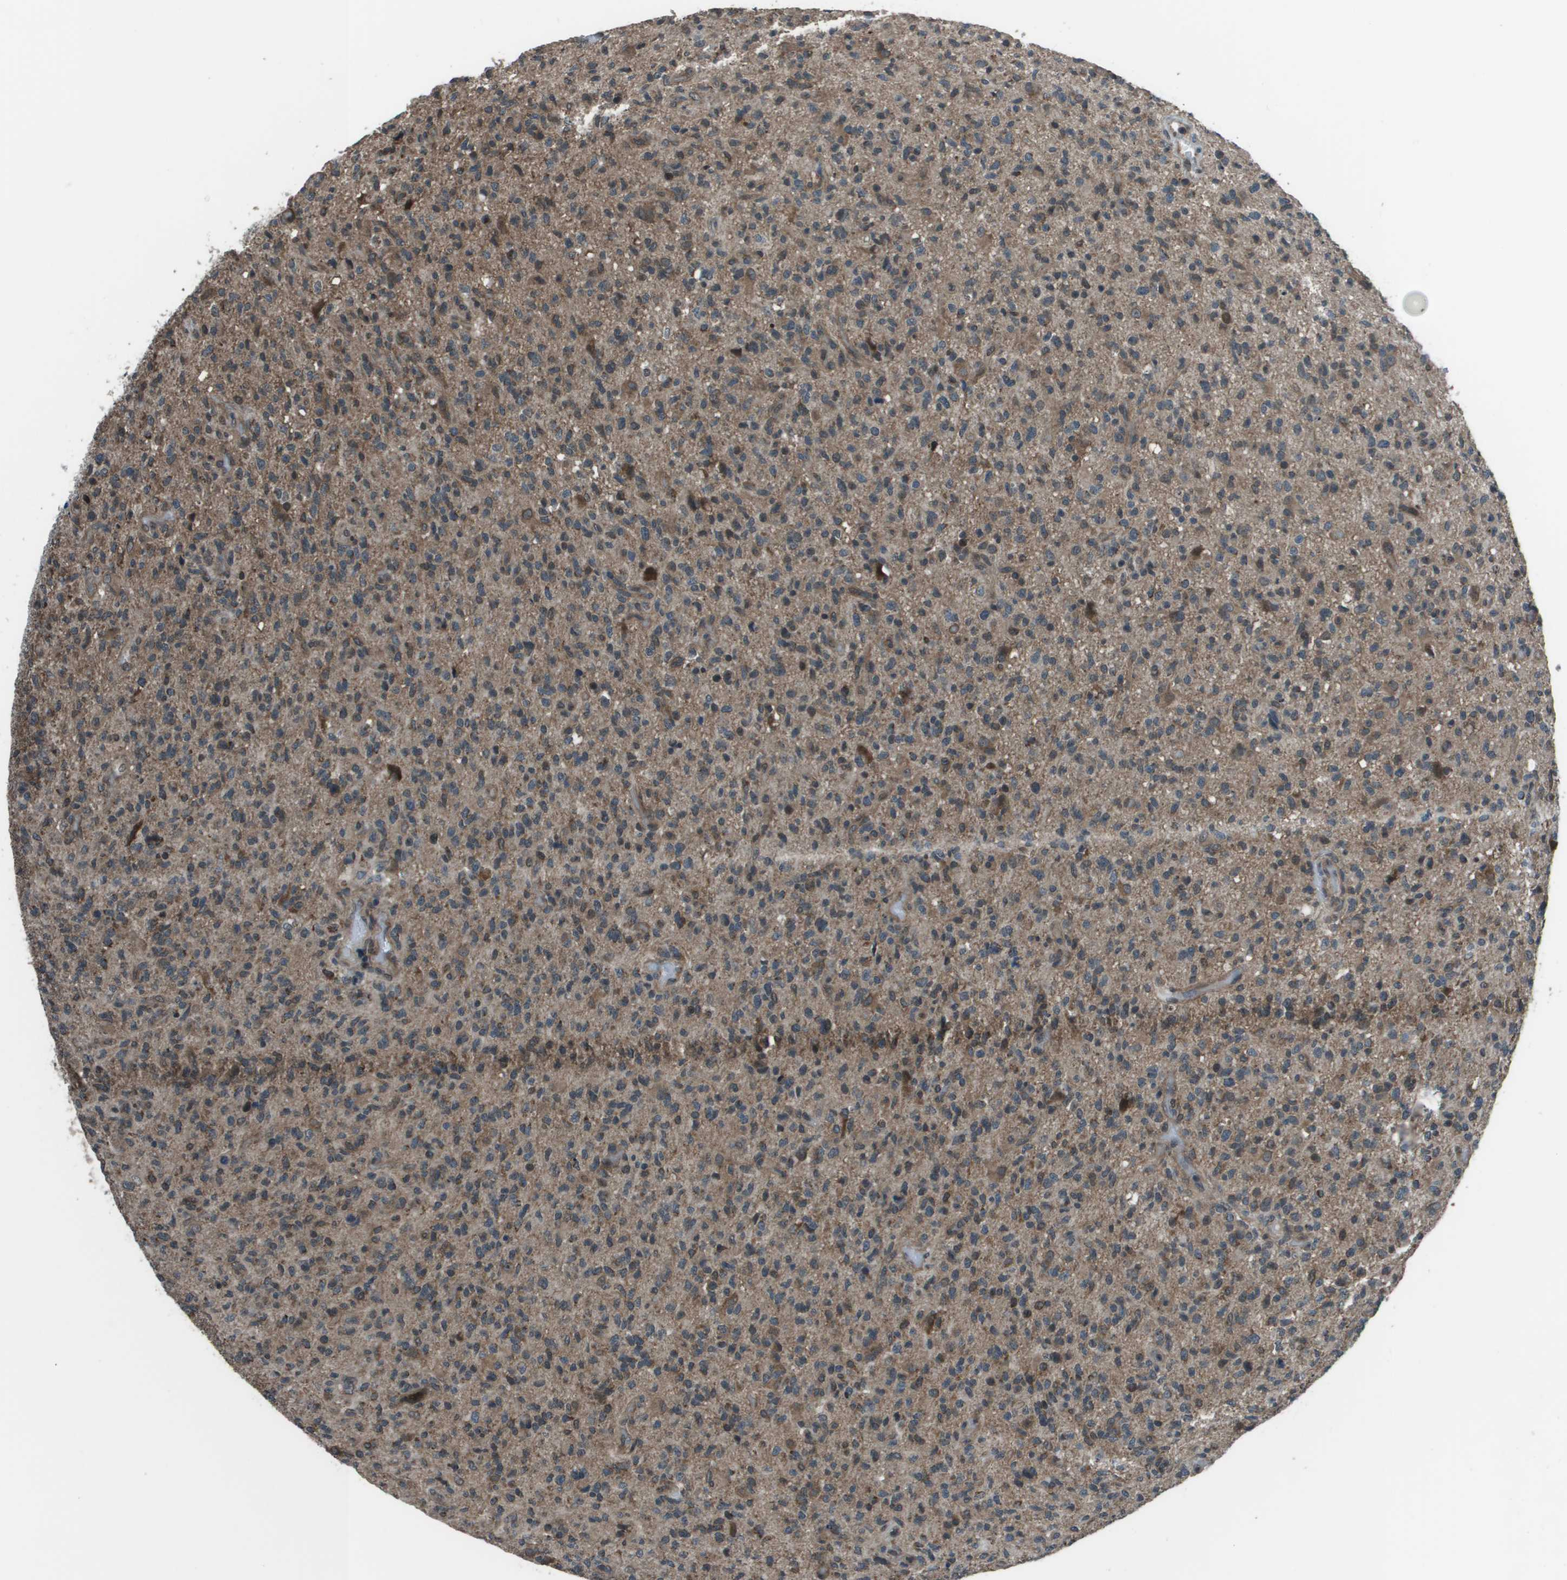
{"staining": {"intensity": "moderate", "quantity": ">75%", "location": "cytoplasmic/membranous"}, "tissue": "glioma", "cell_type": "Tumor cells", "image_type": "cancer", "snomed": [{"axis": "morphology", "description": "Glioma, malignant, High grade"}, {"axis": "topography", "description": "Brain"}], "caption": "Glioma stained for a protein exhibits moderate cytoplasmic/membranous positivity in tumor cells. The protein is stained brown, and the nuclei are stained in blue (DAB IHC with brightfield microscopy, high magnification).", "gene": "PPFIA1", "patient": {"sex": "male", "age": 71}}